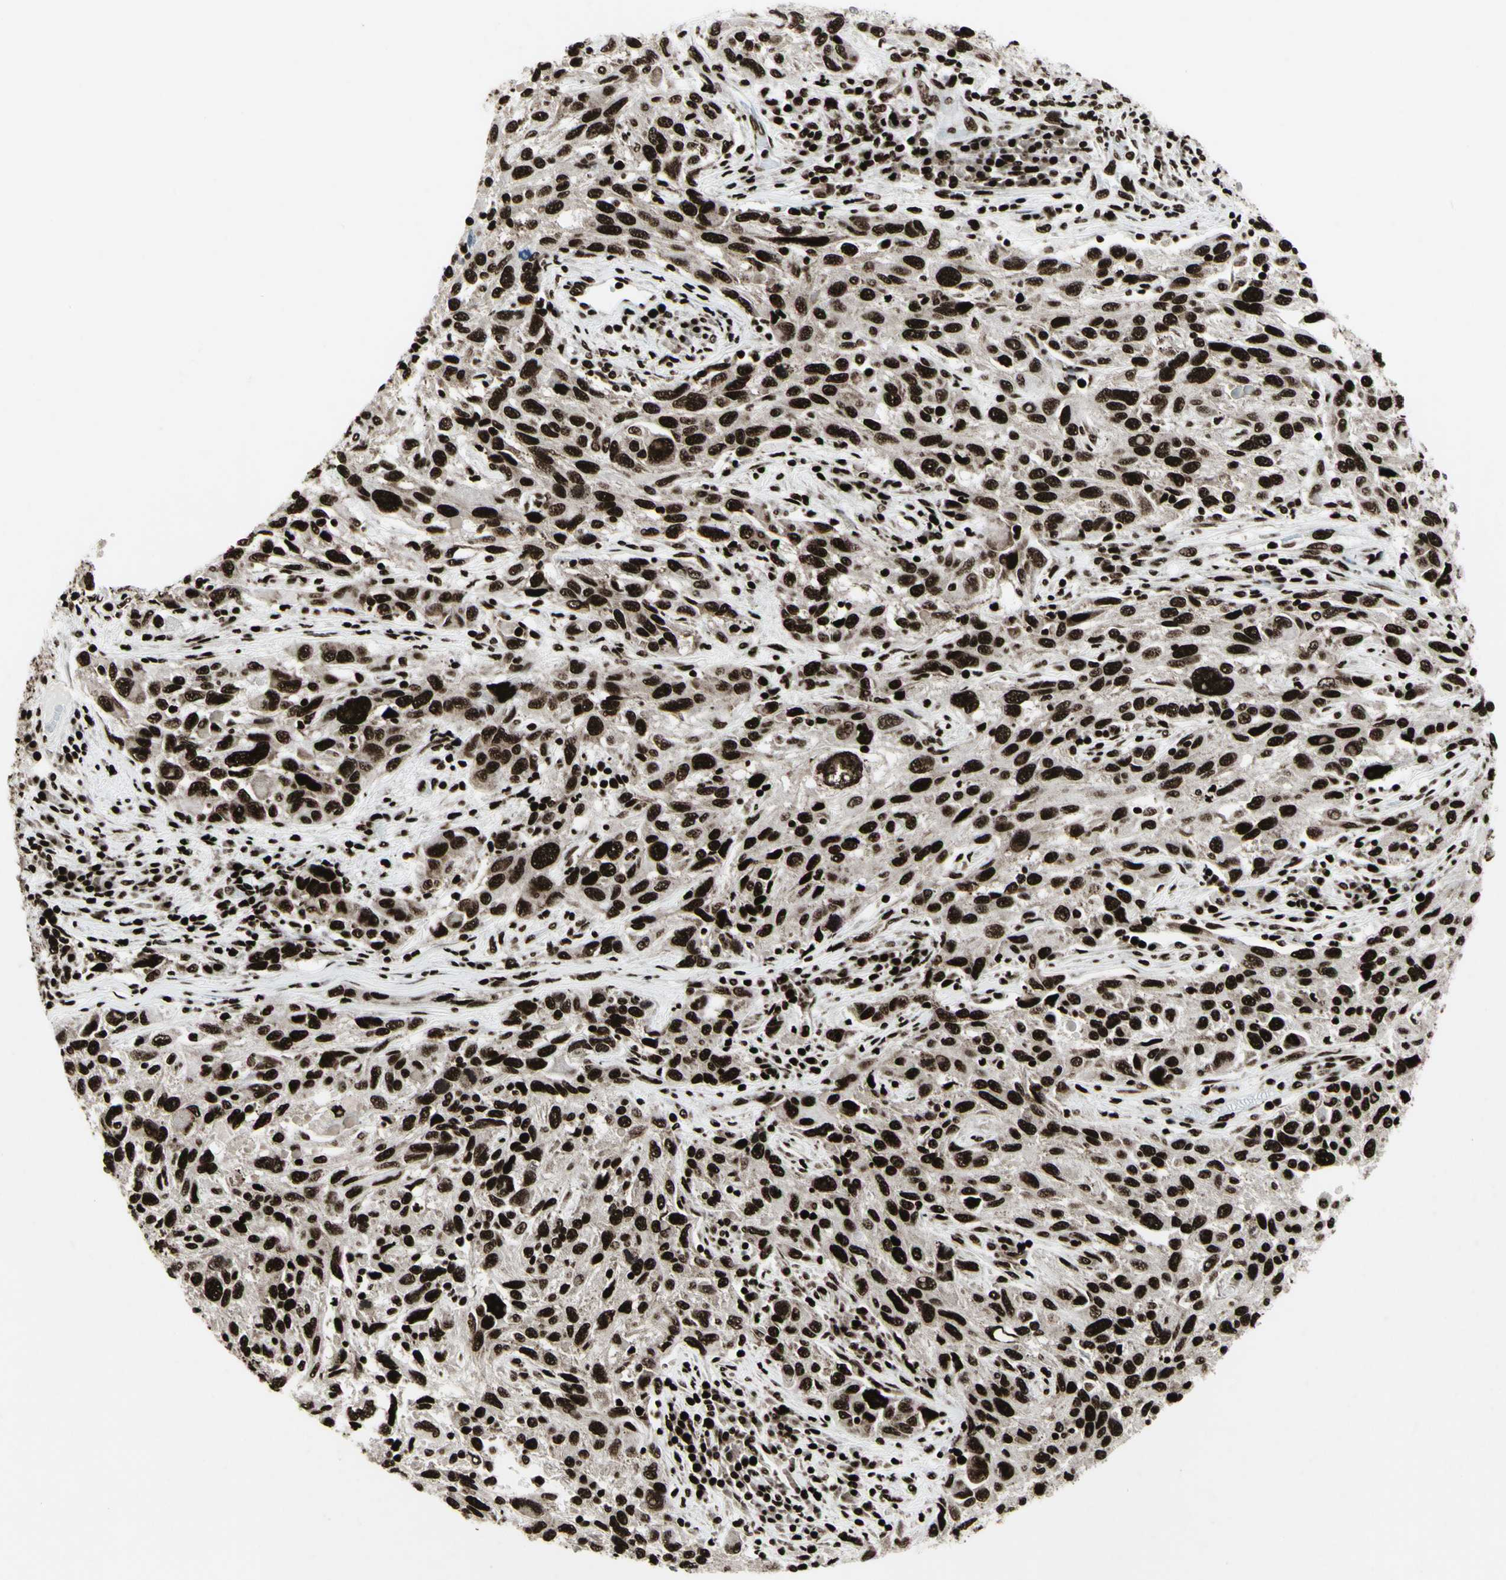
{"staining": {"intensity": "strong", "quantity": ">75%", "location": "nuclear"}, "tissue": "melanoma", "cell_type": "Tumor cells", "image_type": "cancer", "snomed": [{"axis": "morphology", "description": "Malignant melanoma, NOS"}, {"axis": "topography", "description": "Skin"}], "caption": "DAB immunohistochemical staining of malignant melanoma reveals strong nuclear protein expression in approximately >75% of tumor cells.", "gene": "U2AF2", "patient": {"sex": "male", "age": 53}}